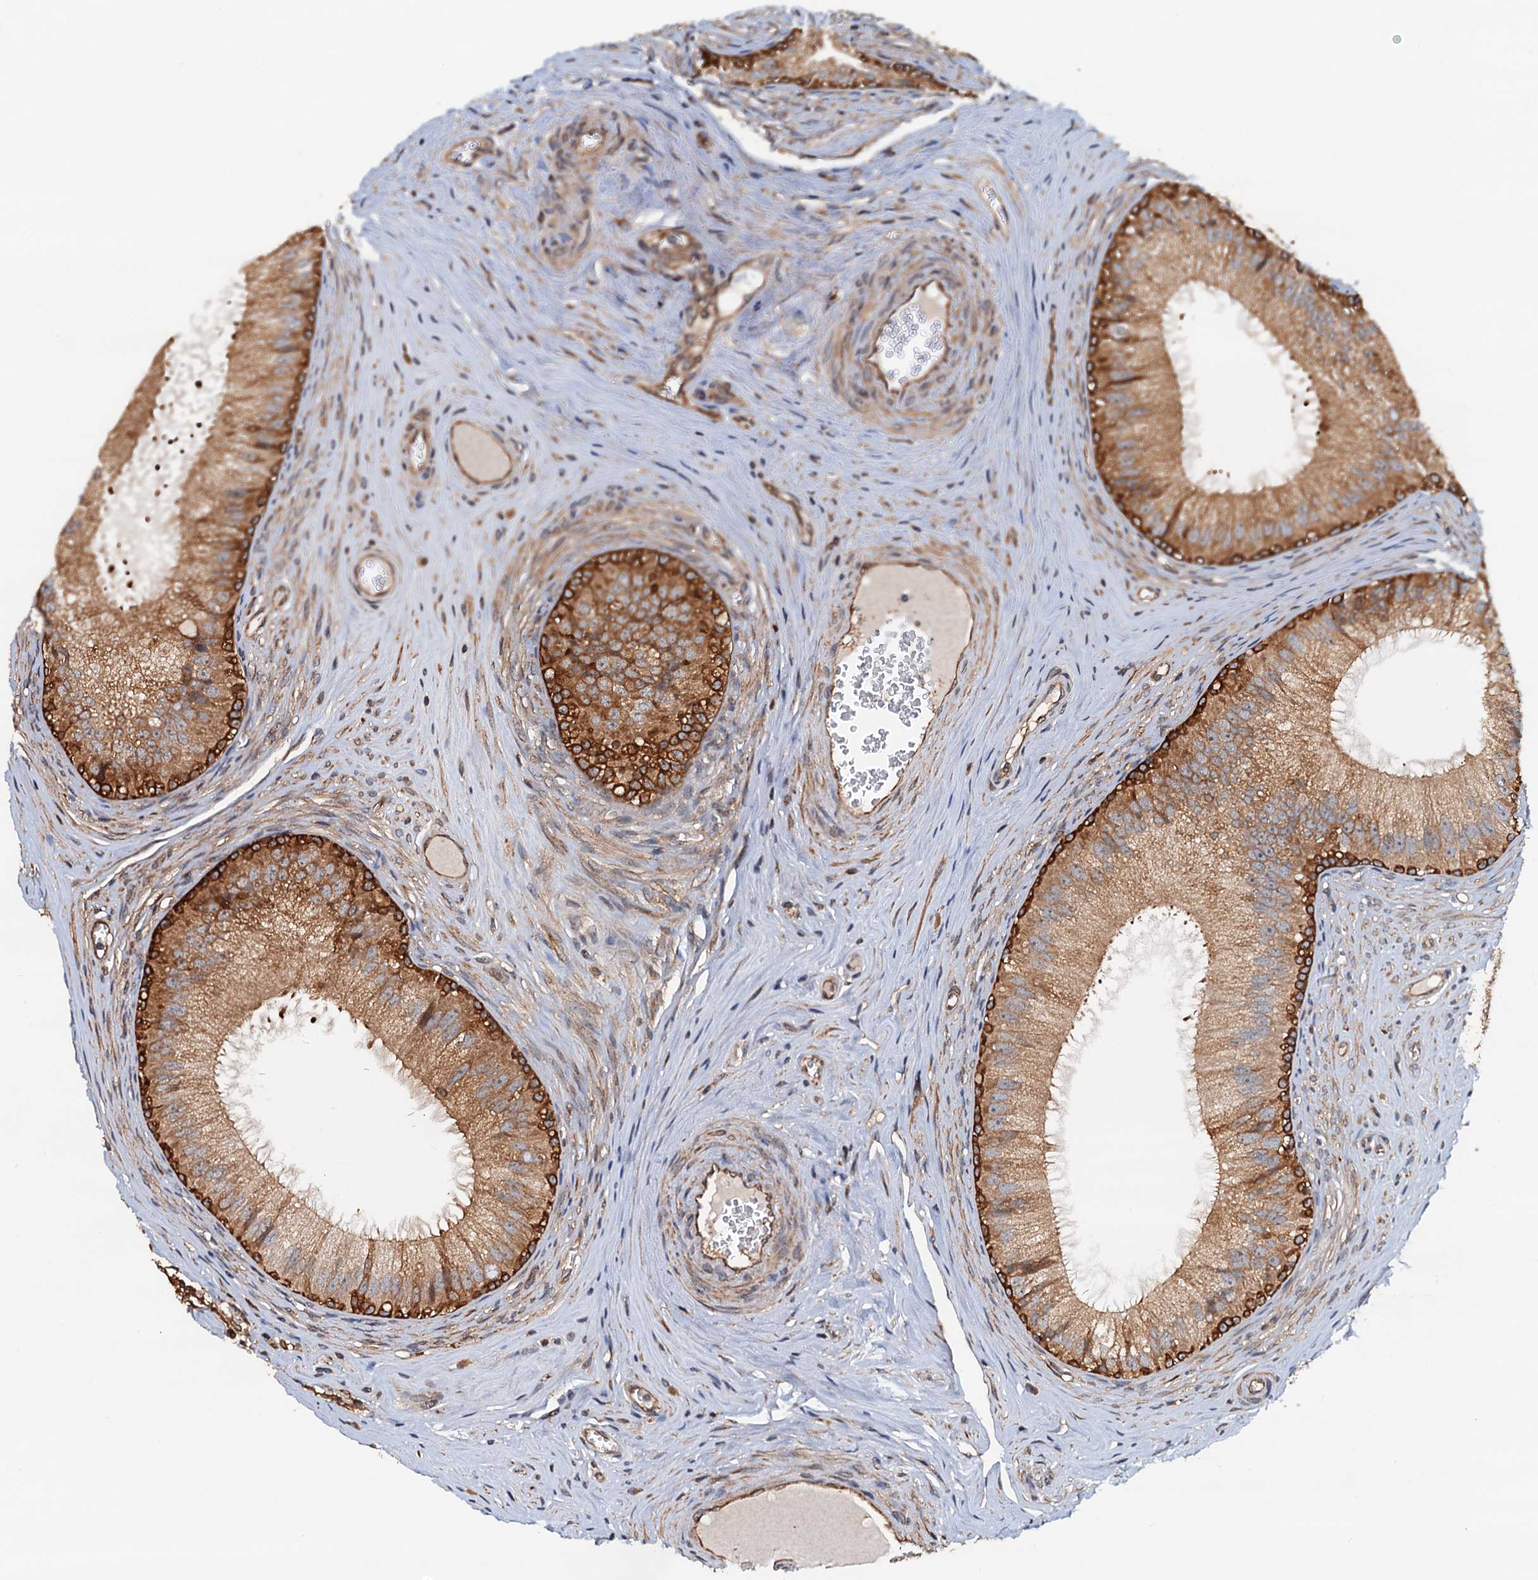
{"staining": {"intensity": "strong", "quantity": ">75%", "location": "cytoplasmic/membranous"}, "tissue": "epididymis", "cell_type": "Glandular cells", "image_type": "normal", "snomed": [{"axis": "morphology", "description": "Normal tissue, NOS"}, {"axis": "topography", "description": "Epididymis"}], "caption": "High-magnification brightfield microscopy of unremarkable epididymis stained with DAB (3,3'-diaminobenzidine) (brown) and counterstained with hematoxylin (blue). glandular cells exhibit strong cytoplasmic/membranous staining is identified in approximately>75% of cells.", "gene": "USP6NL", "patient": {"sex": "male", "age": 46}}